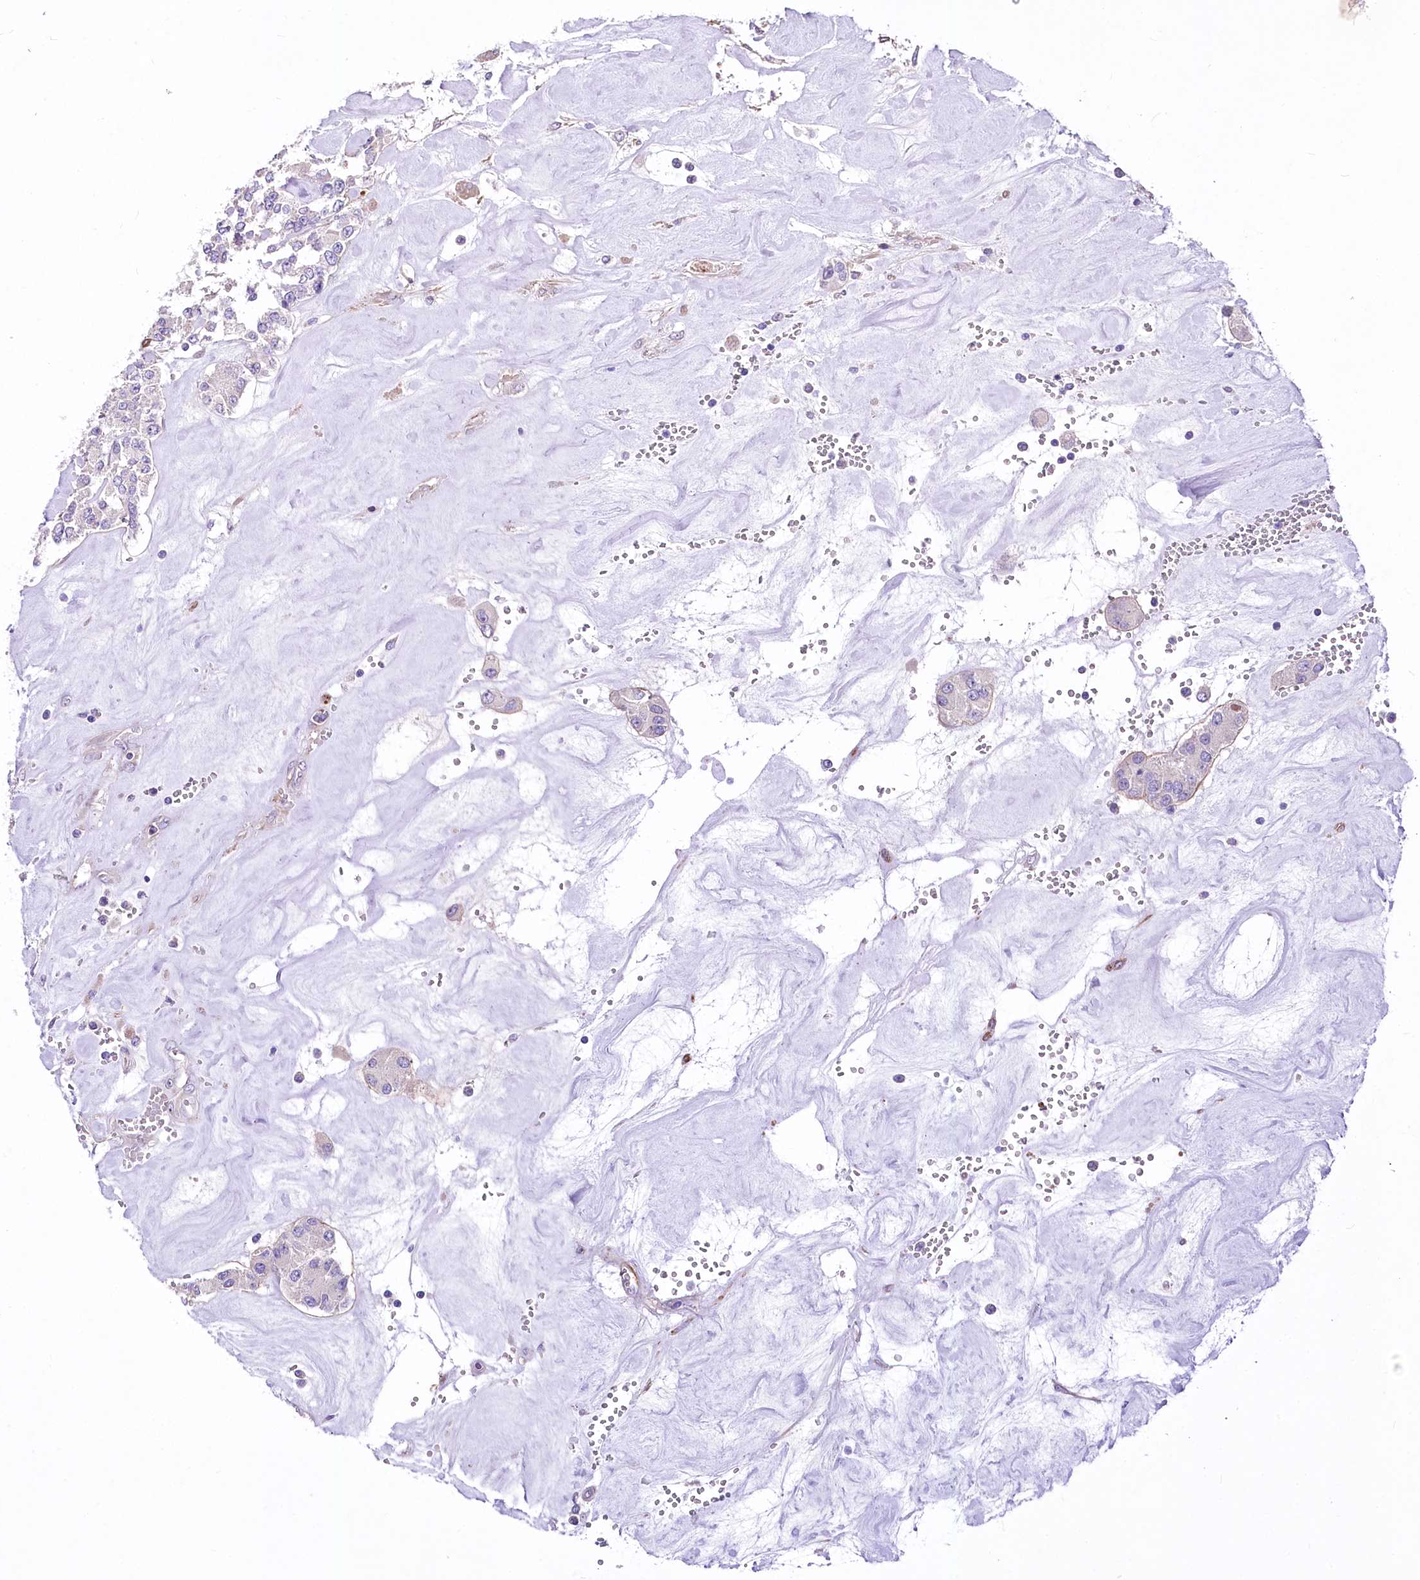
{"staining": {"intensity": "negative", "quantity": "none", "location": "none"}, "tissue": "carcinoid", "cell_type": "Tumor cells", "image_type": "cancer", "snomed": [{"axis": "morphology", "description": "Carcinoid, malignant, NOS"}, {"axis": "topography", "description": "Pancreas"}], "caption": "Immunohistochemistry (IHC) of carcinoid demonstrates no expression in tumor cells. The staining is performed using DAB (3,3'-diaminobenzidine) brown chromogen with nuclei counter-stained in using hematoxylin.", "gene": "RDH16", "patient": {"sex": "male", "age": 41}}